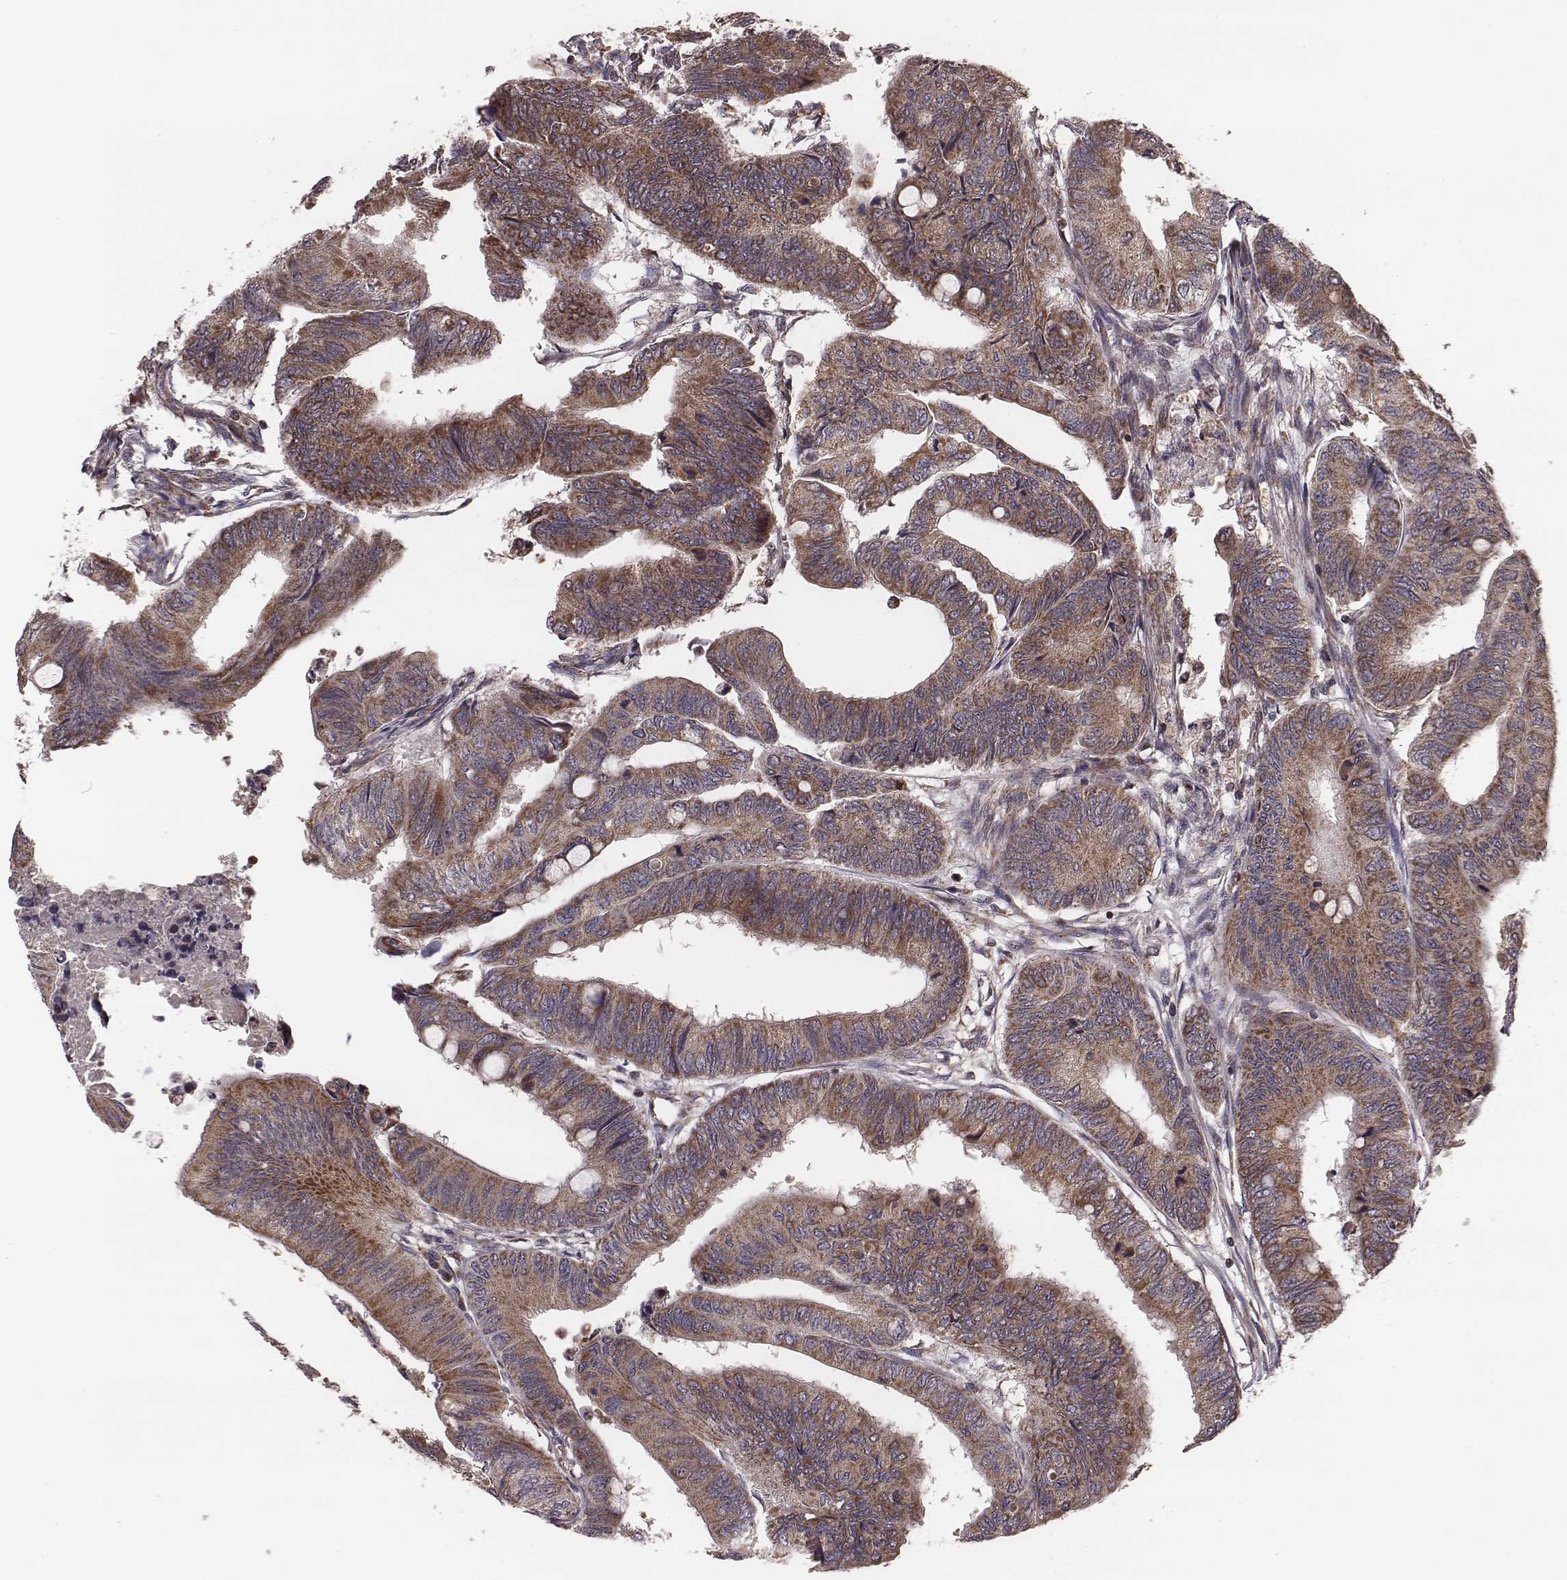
{"staining": {"intensity": "moderate", "quantity": ">75%", "location": "cytoplasmic/membranous"}, "tissue": "colorectal cancer", "cell_type": "Tumor cells", "image_type": "cancer", "snomed": [{"axis": "morphology", "description": "Normal tissue, NOS"}, {"axis": "morphology", "description": "Adenocarcinoma, NOS"}, {"axis": "topography", "description": "Rectum"}, {"axis": "topography", "description": "Peripheral nerve tissue"}], "caption": "Immunohistochemical staining of human colorectal cancer displays medium levels of moderate cytoplasmic/membranous protein expression in approximately >75% of tumor cells. (Brightfield microscopy of DAB IHC at high magnification).", "gene": "ZDHHC21", "patient": {"sex": "male", "age": 92}}